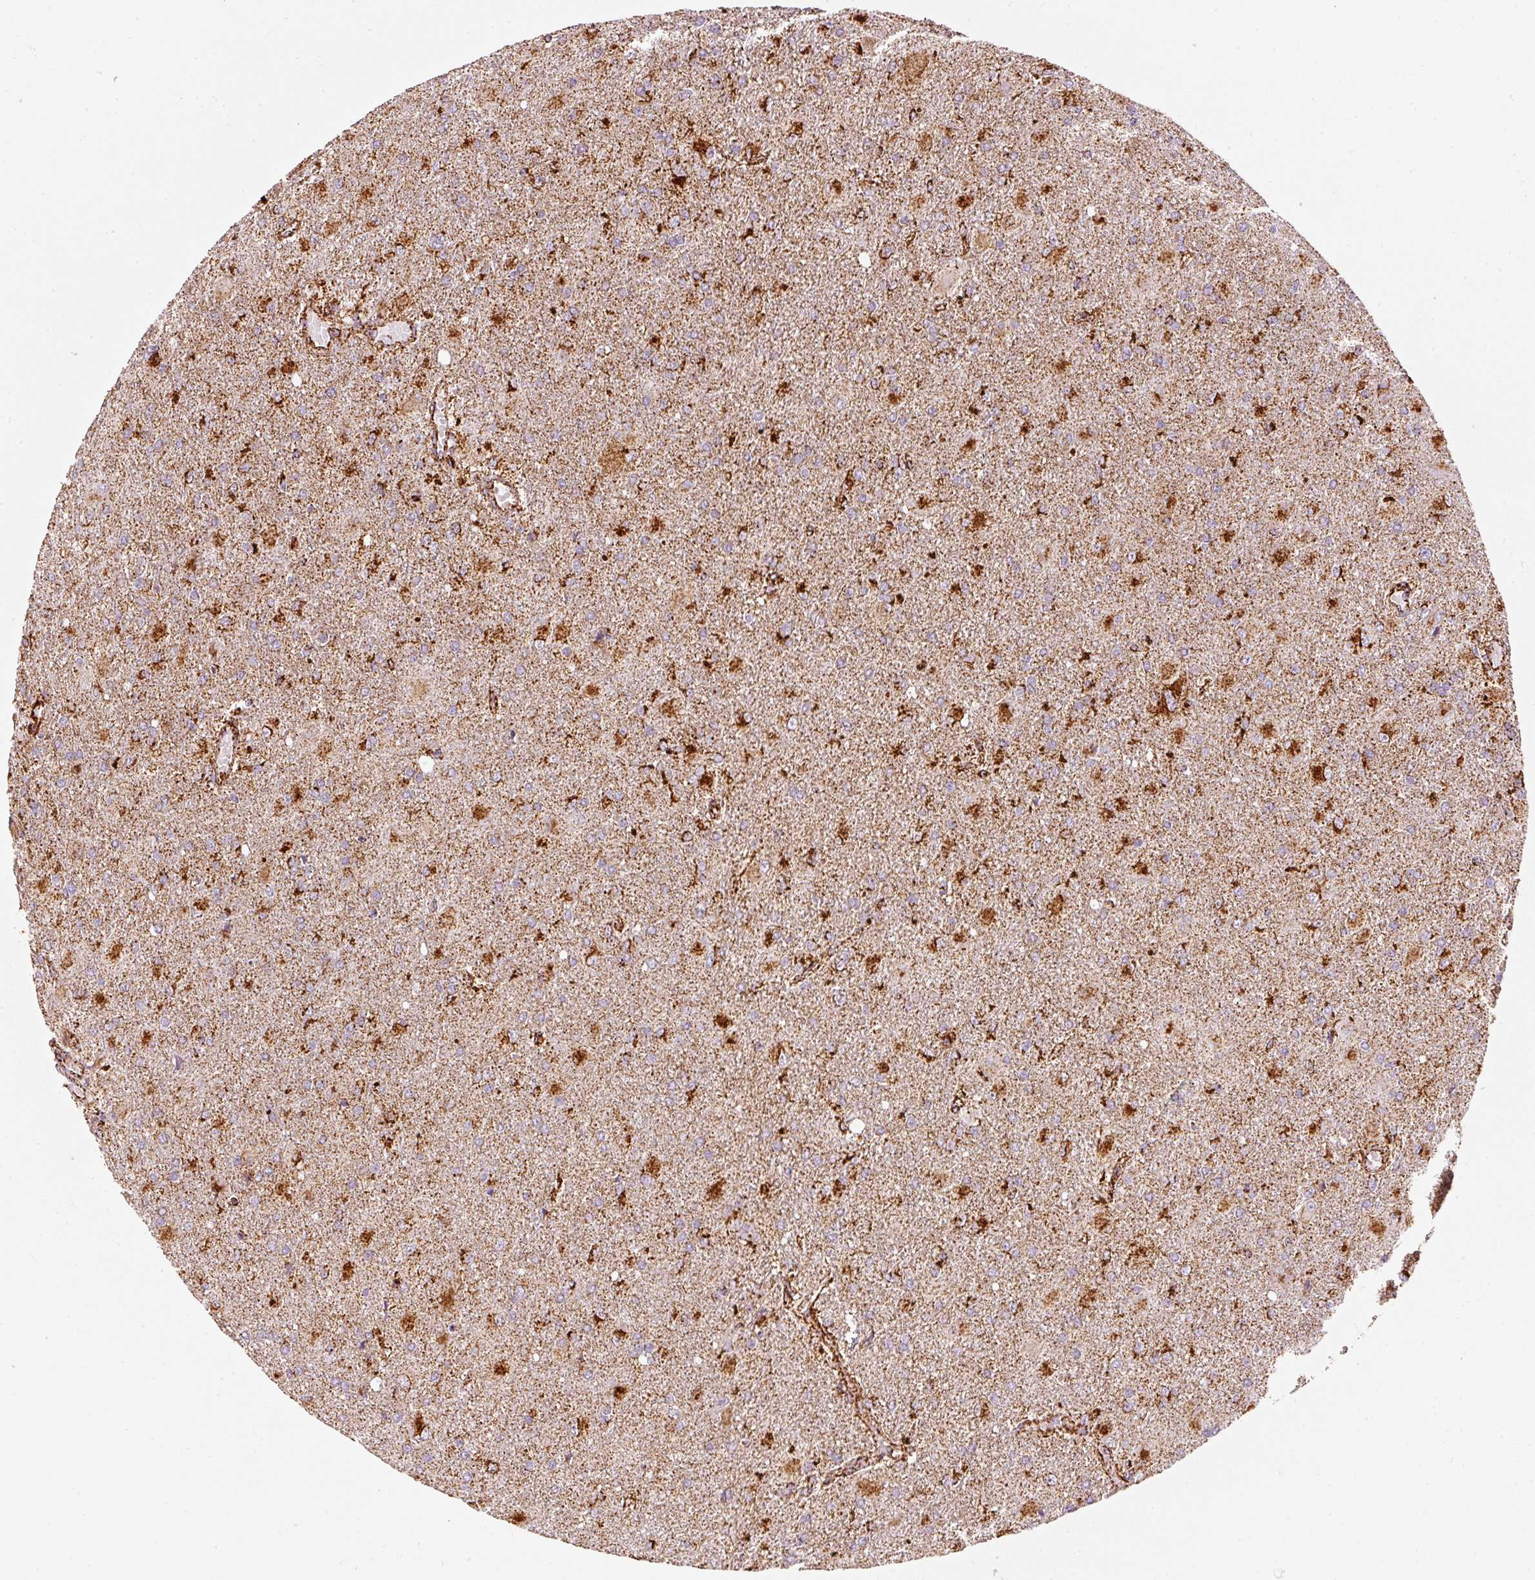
{"staining": {"intensity": "strong", "quantity": ">75%", "location": "cytoplasmic/membranous"}, "tissue": "glioma", "cell_type": "Tumor cells", "image_type": "cancer", "snomed": [{"axis": "morphology", "description": "Glioma, malignant, High grade"}, {"axis": "topography", "description": "Brain"}], "caption": "DAB immunohistochemical staining of human glioma reveals strong cytoplasmic/membranous protein staining in about >75% of tumor cells.", "gene": "MT-CO2", "patient": {"sex": "male", "age": 67}}